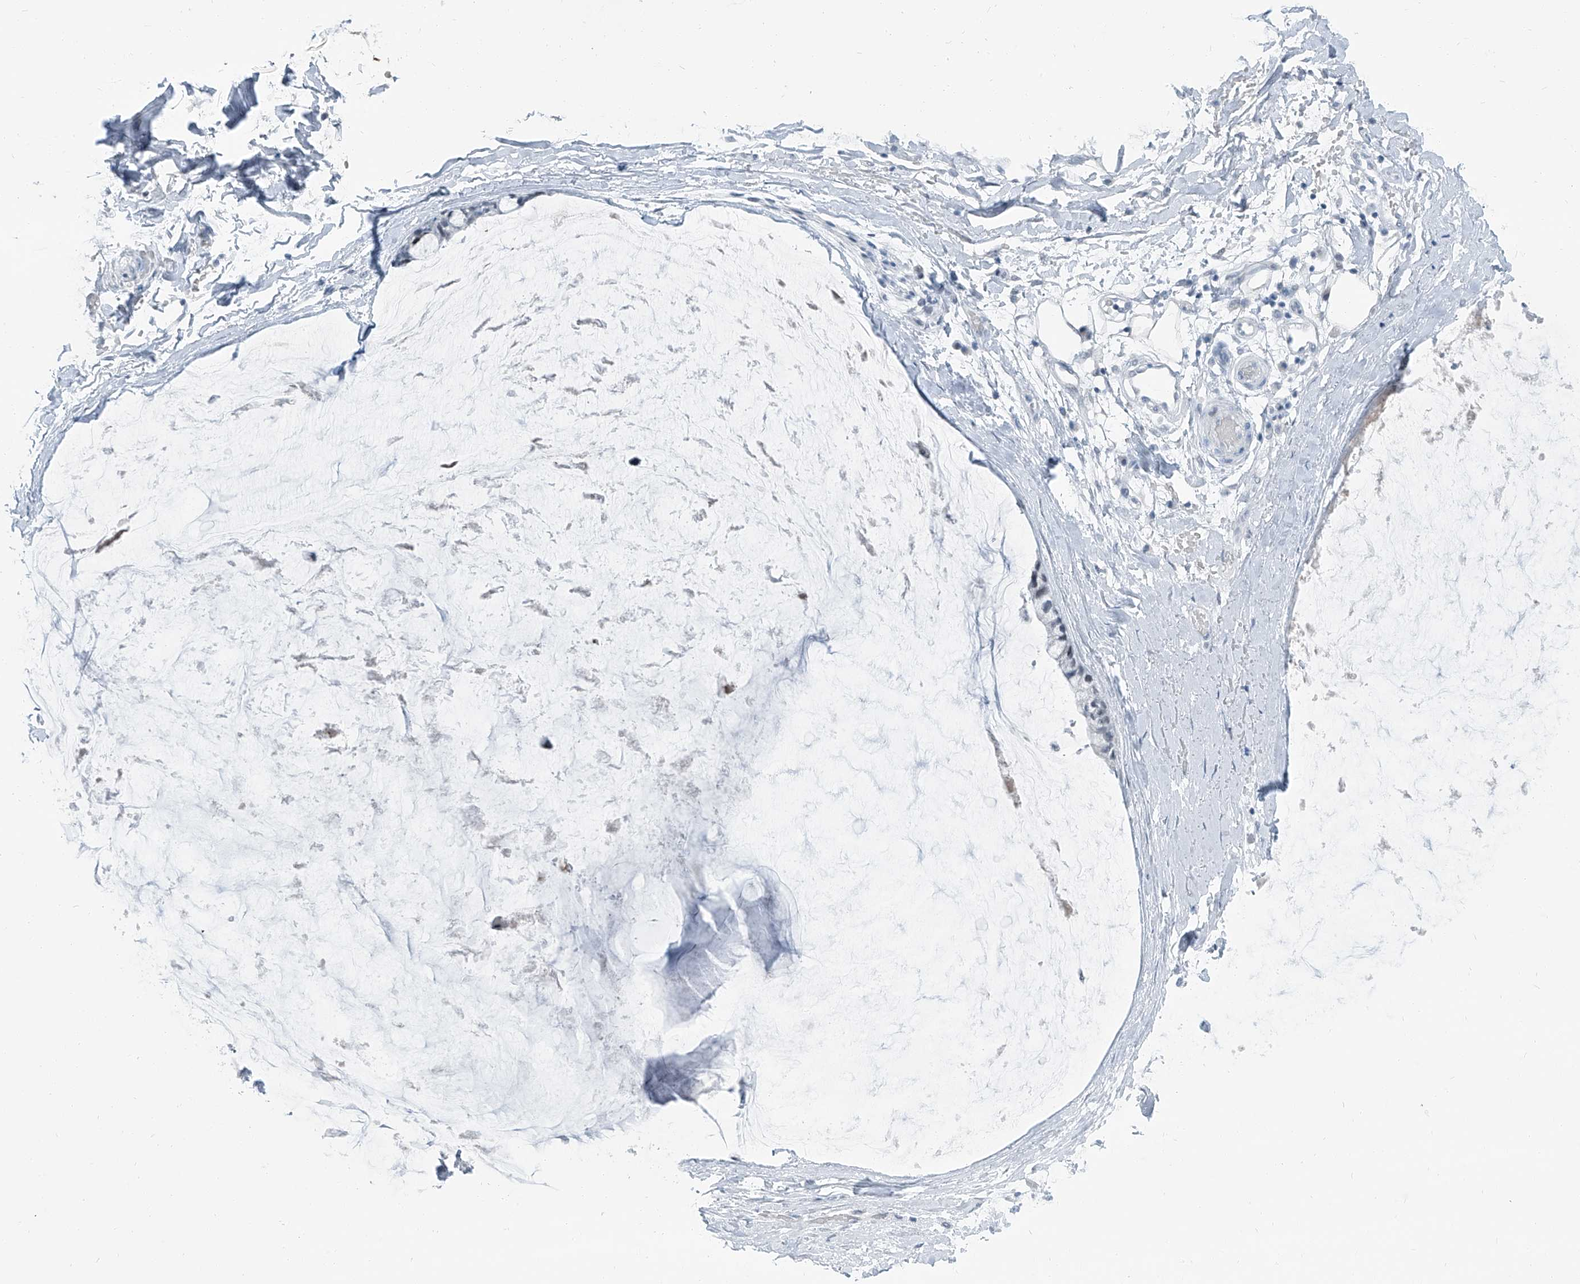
{"staining": {"intensity": "negative", "quantity": "none", "location": "none"}, "tissue": "ovarian cancer", "cell_type": "Tumor cells", "image_type": "cancer", "snomed": [{"axis": "morphology", "description": "Cystadenocarcinoma, mucinous, NOS"}, {"axis": "topography", "description": "Ovary"}], "caption": "Immunohistochemical staining of human mucinous cystadenocarcinoma (ovarian) shows no significant staining in tumor cells.", "gene": "RGN", "patient": {"sex": "female", "age": 39}}